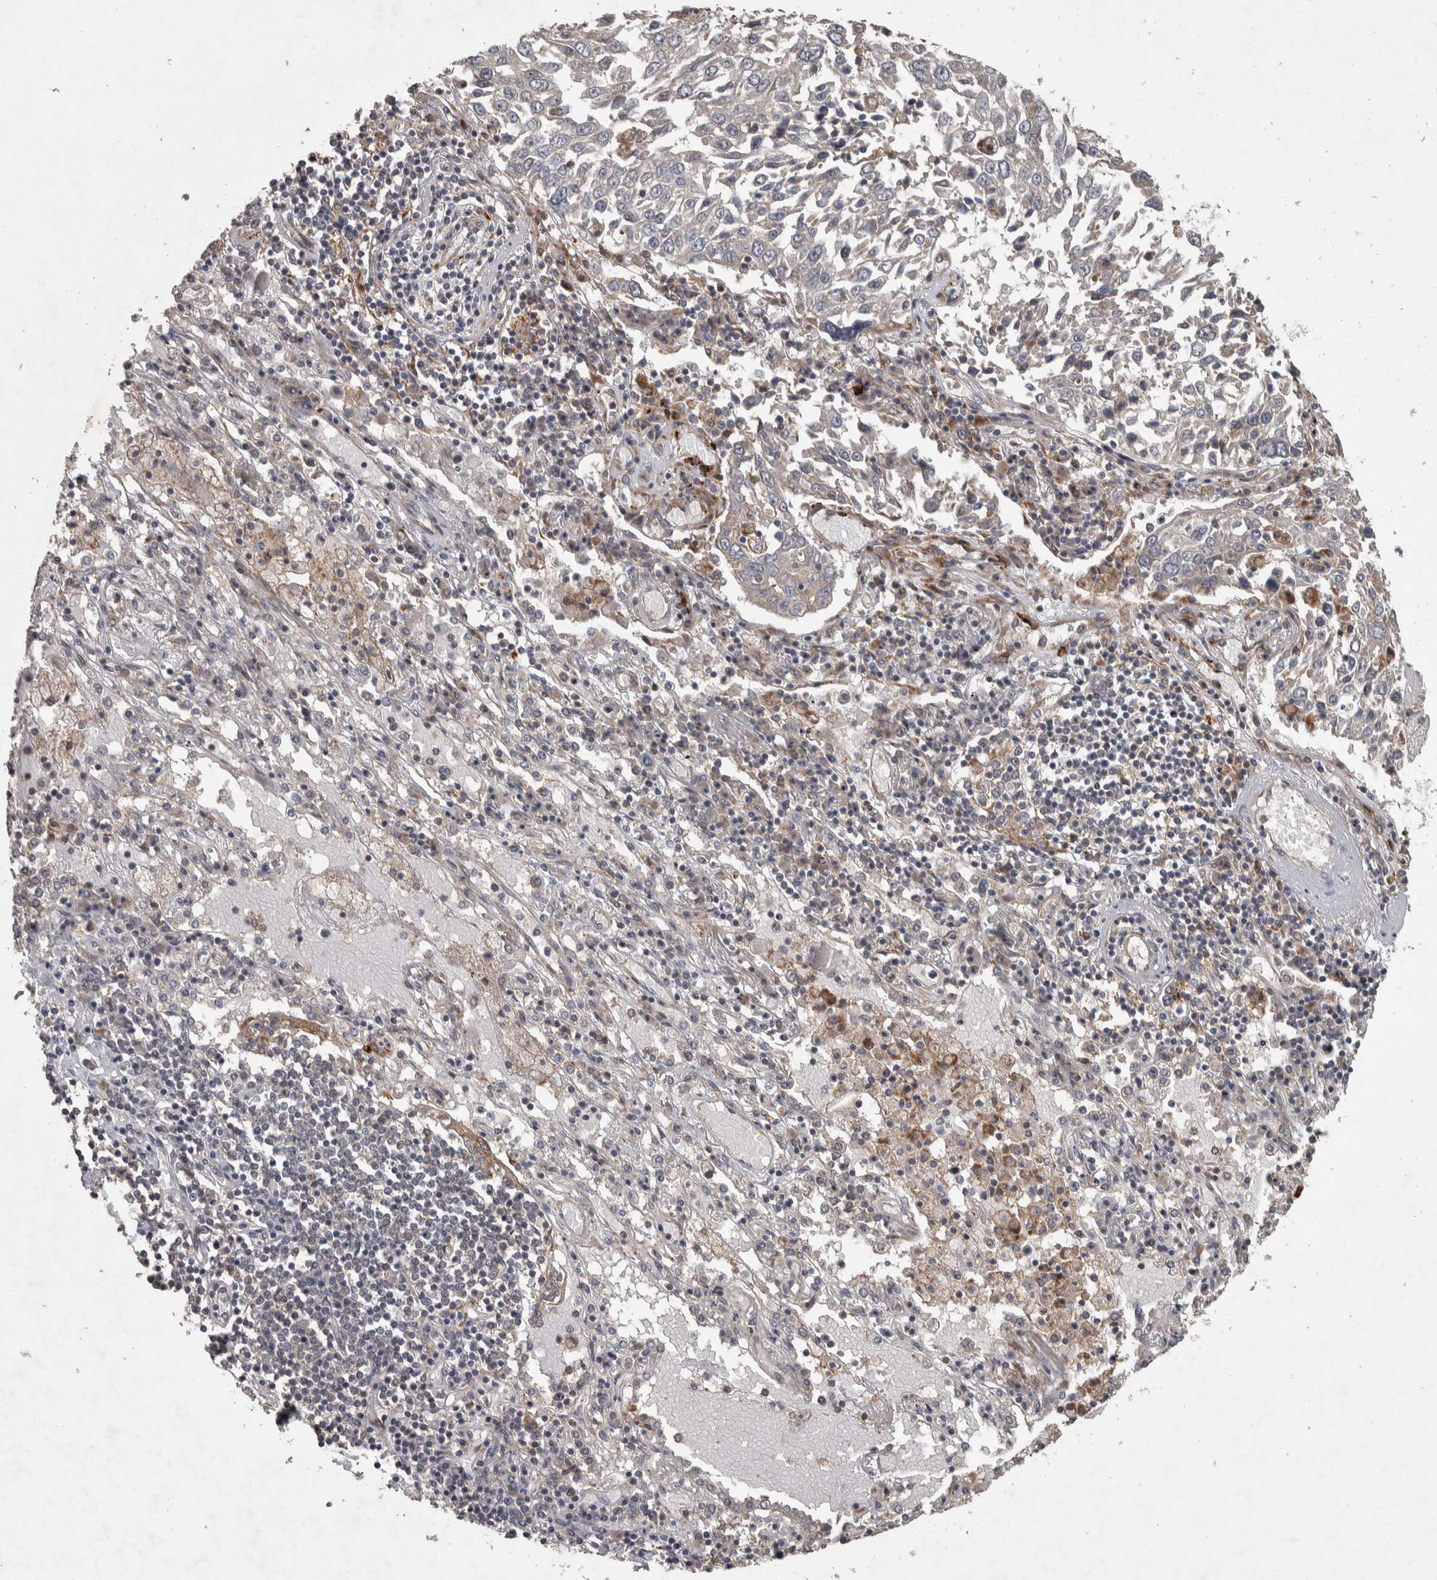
{"staining": {"intensity": "weak", "quantity": "<25%", "location": "cytoplasmic/membranous"}, "tissue": "lung cancer", "cell_type": "Tumor cells", "image_type": "cancer", "snomed": [{"axis": "morphology", "description": "Squamous cell carcinoma, NOS"}, {"axis": "topography", "description": "Lung"}], "caption": "Immunohistochemistry histopathology image of neoplastic tissue: human lung cancer stained with DAB displays no significant protein staining in tumor cells. Nuclei are stained in blue.", "gene": "ERAL1", "patient": {"sex": "male", "age": 65}}